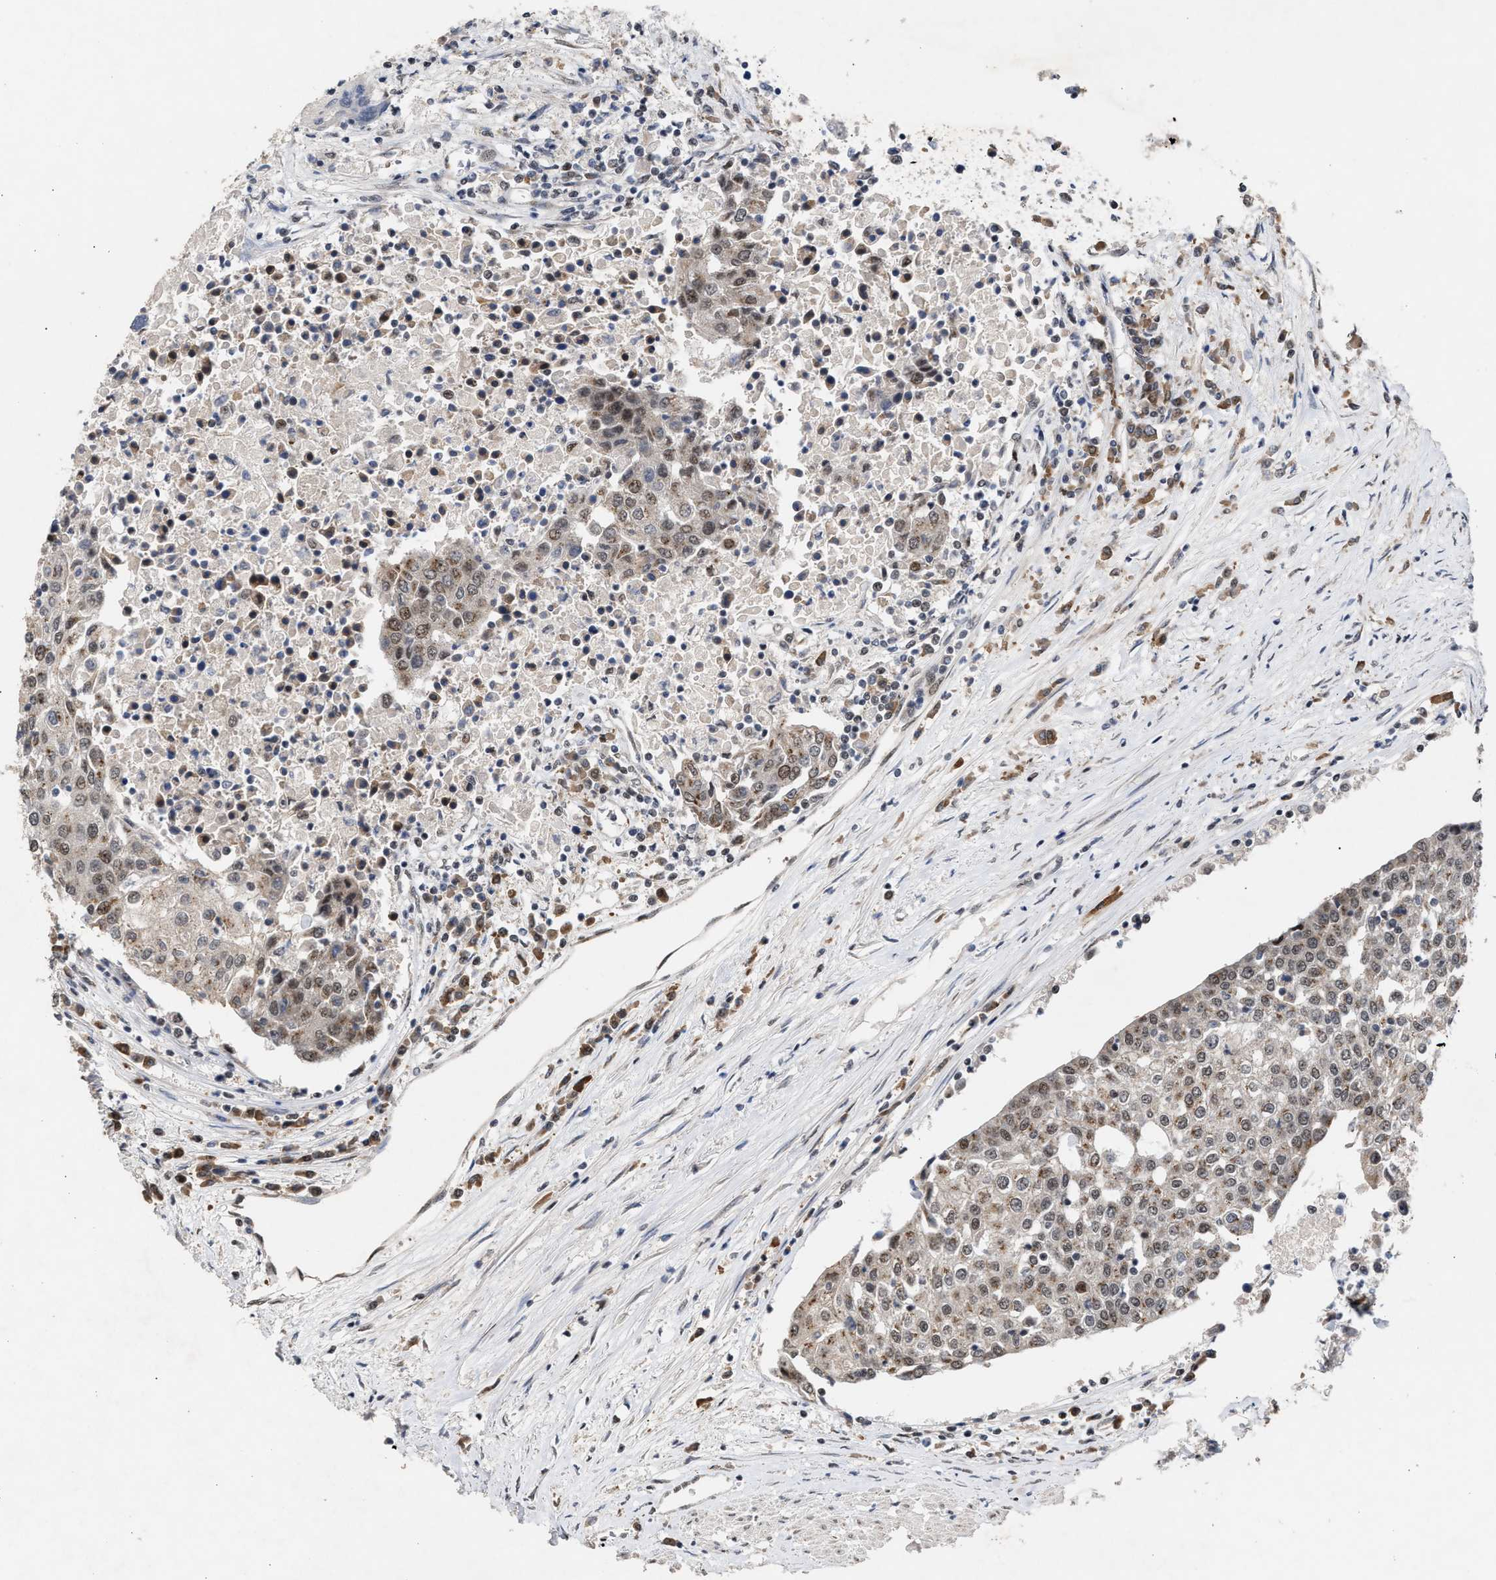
{"staining": {"intensity": "weak", "quantity": "25%-75%", "location": "cytoplasmic/membranous,nuclear"}, "tissue": "urothelial cancer", "cell_type": "Tumor cells", "image_type": "cancer", "snomed": [{"axis": "morphology", "description": "Urothelial carcinoma, High grade"}, {"axis": "topography", "description": "Urinary bladder"}], "caption": "Immunohistochemical staining of human high-grade urothelial carcinoma displays weak cytoplasmic/membranous and nuclear protein expression in approximately 25%-75% of tumor cells.", "gene": "MKNK2", "patient": {"sex": "female", "age": 85}}